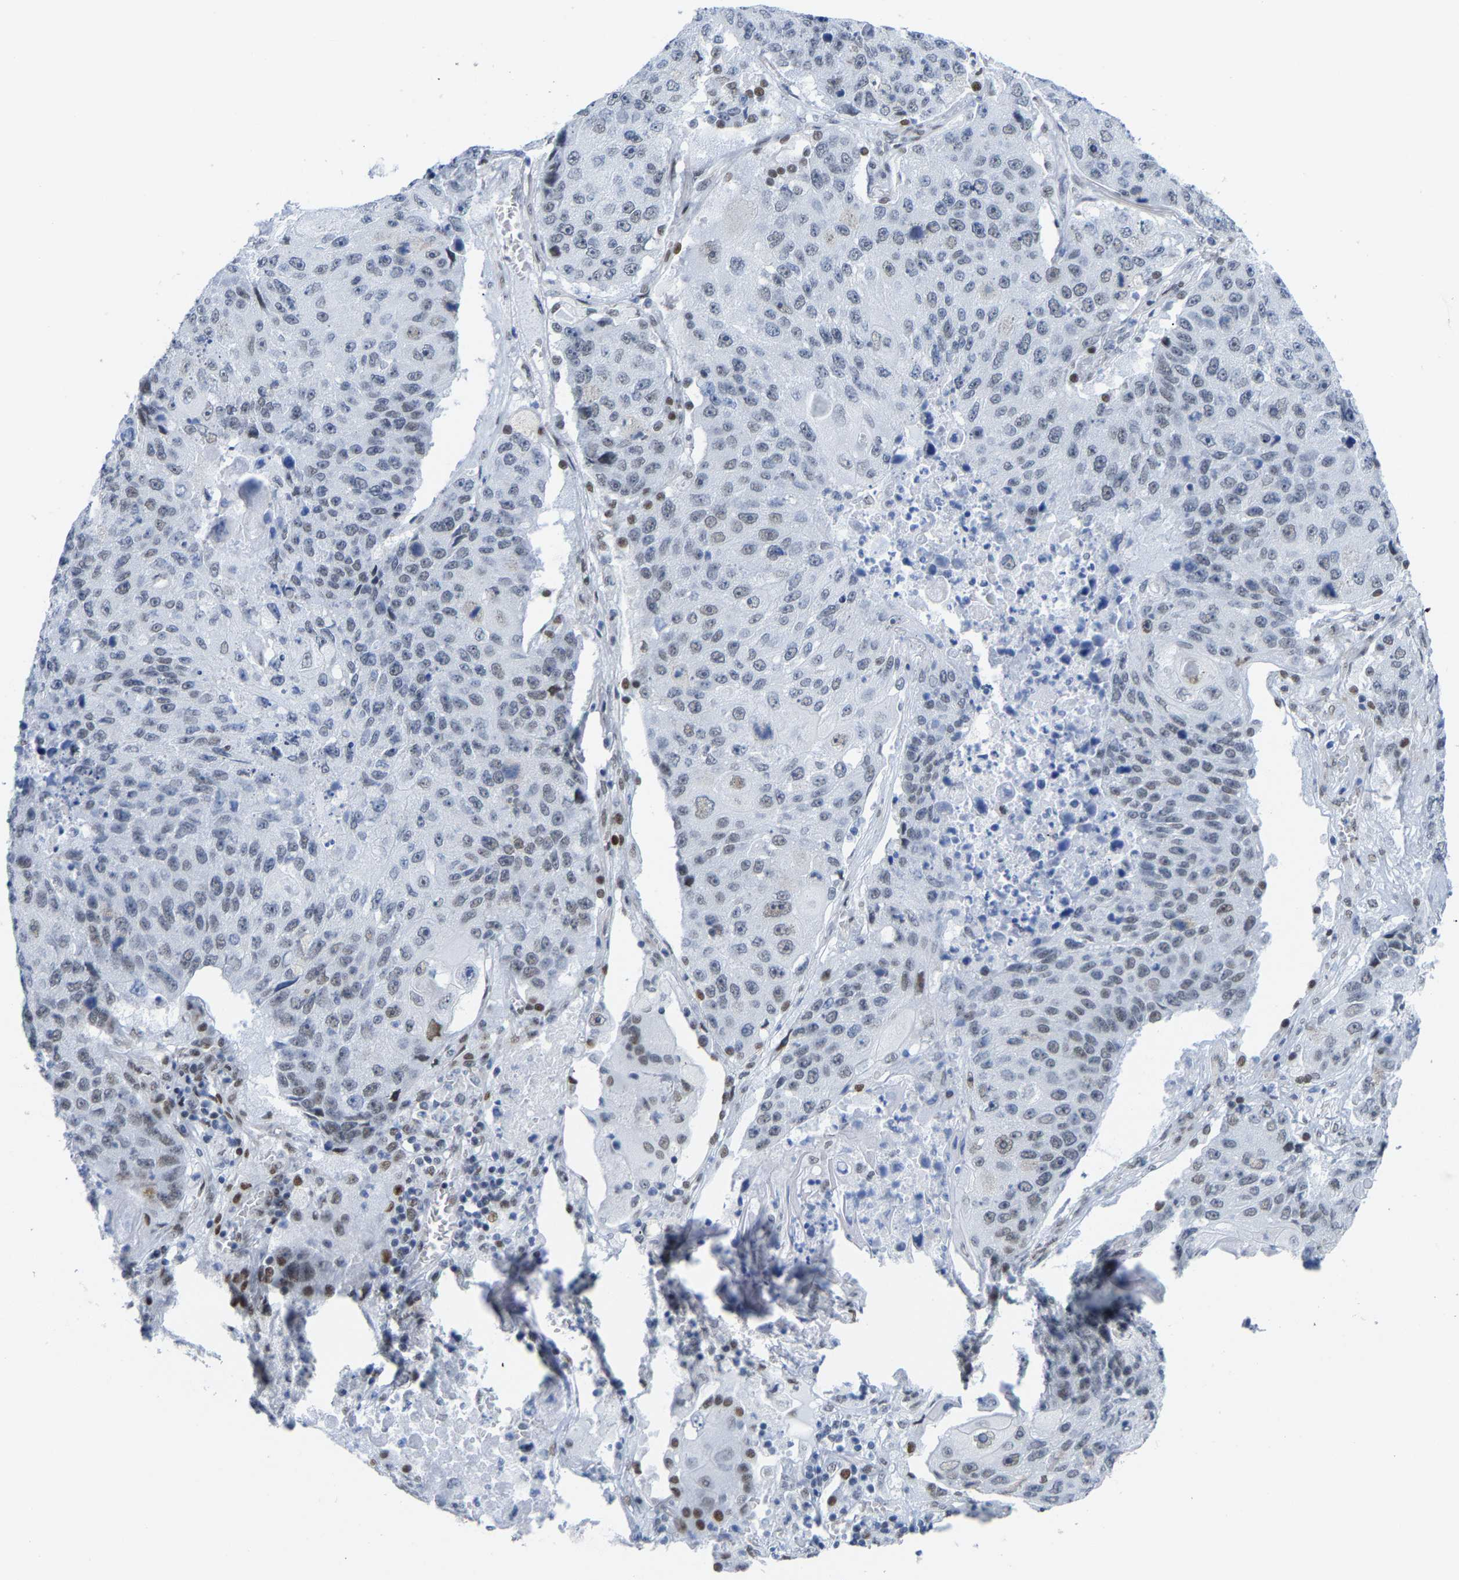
{"staining": {"intensity": "weak", "quantity": "25%-75%", "location": "nuclear"}, "tissue": "lung cancer", "cell_type": "Tumor cells", "image_type": "cancer", "snomed": [{"axis": "morphology", "description": "Squamous cell carcinoma, NOS"}, {"axis": "topography", "description": "Lung"}], "caption": "Human lung squamous cell carcinoma stained with a brown dye exhibits weak nuclear positive staining in about 25%-75% of tumor cells.", "gene": "FAM180A", "patient": {"sex": "male", "age": 61}}